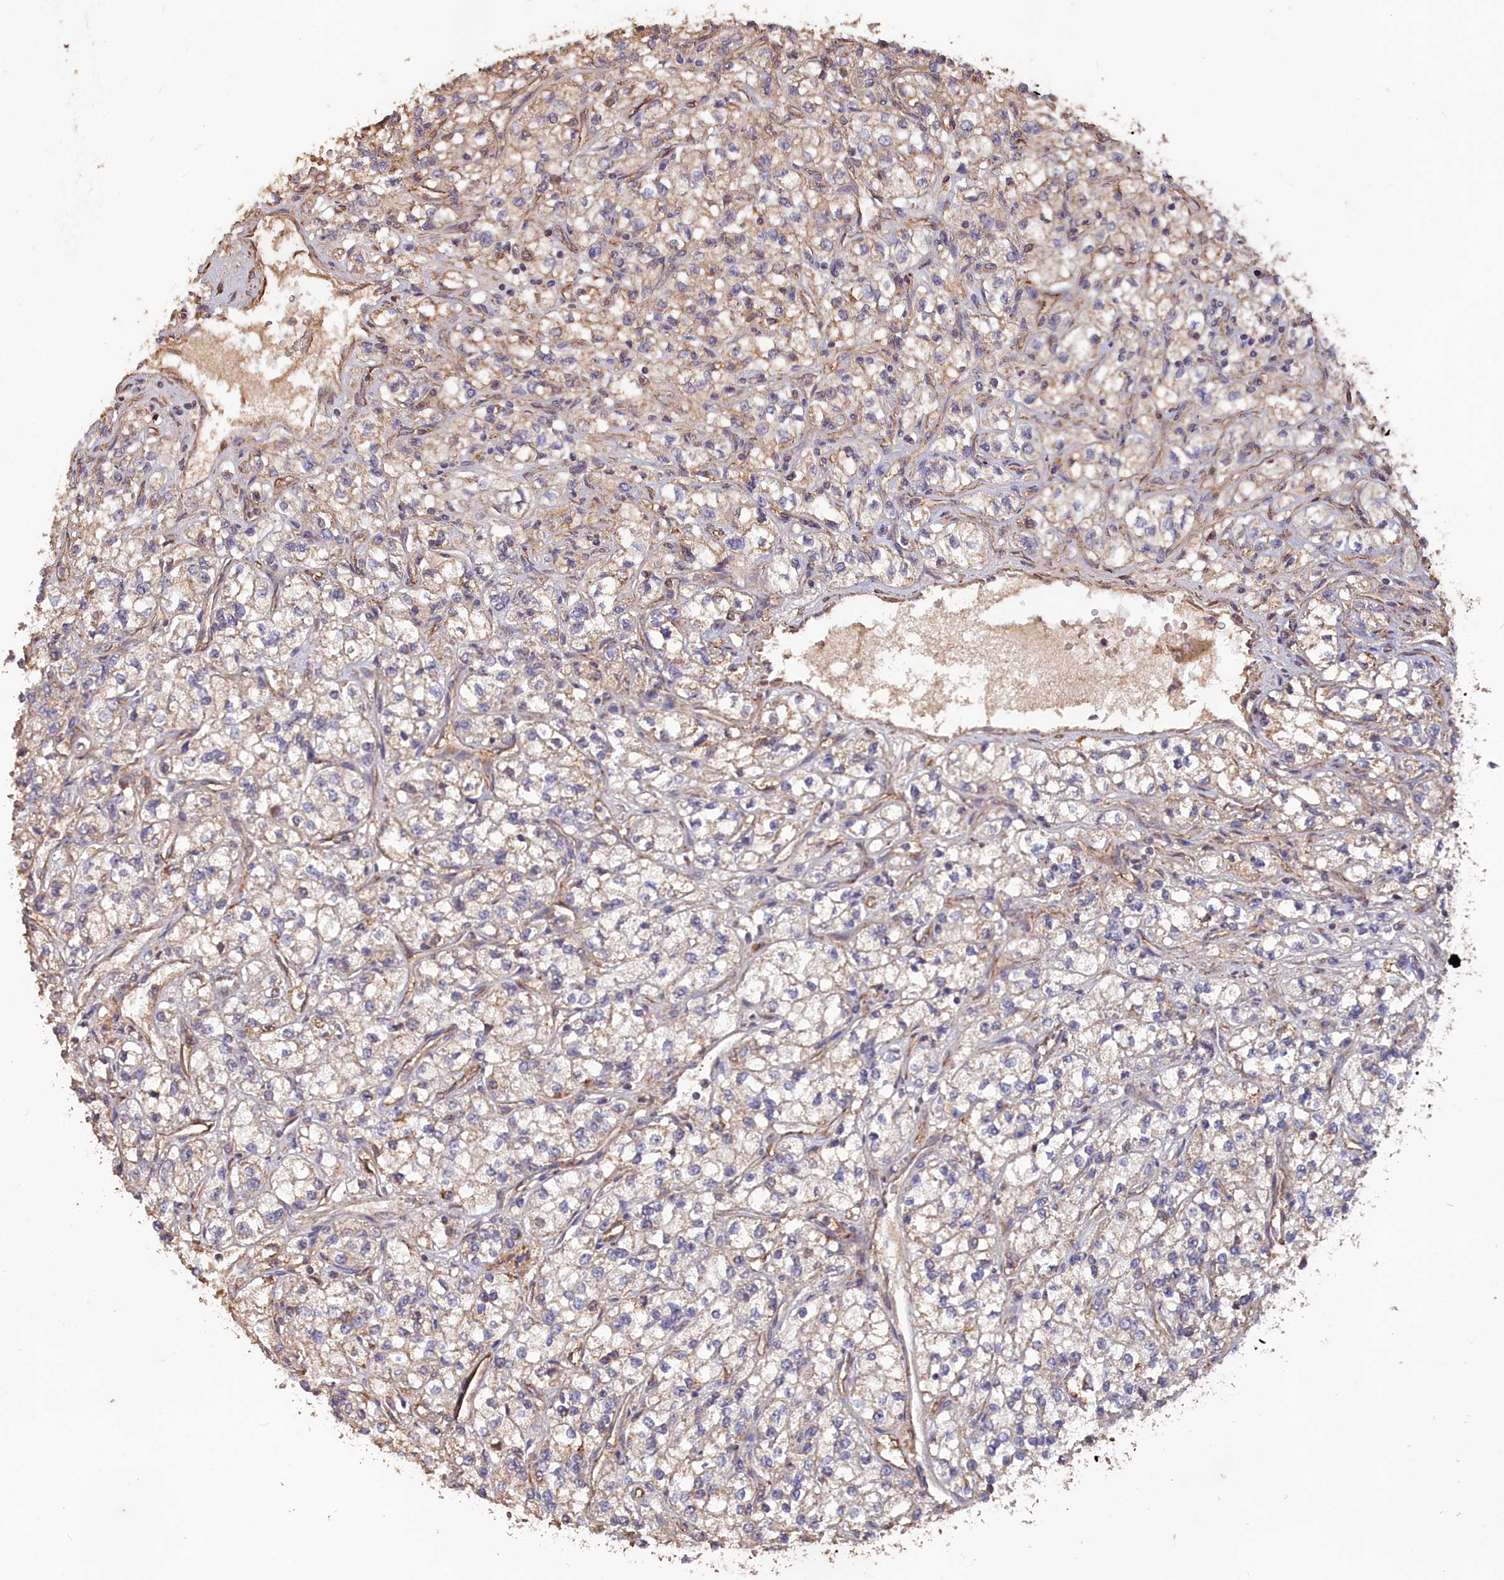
{"staining": {"intensity": "weak", "quantity": "<25%", "location": "cytoplasmic/membranous"}, "tissue": "renal cancer", "cell_type": "Tumor cells", "image_type": "cancer", "snomed": [{"axis": "morphology", "description": "Adenocarcinoma, NOS"}, {"axis": "topography", "description": "Kidney"}], "caption": "DAB immunohistochemical staining of human renal cancer (adenocarcinoma) demonstrates no significant staining in tumor cells.", "gene": "LAYN", "patient": {"sex": "male", "age": 80}}